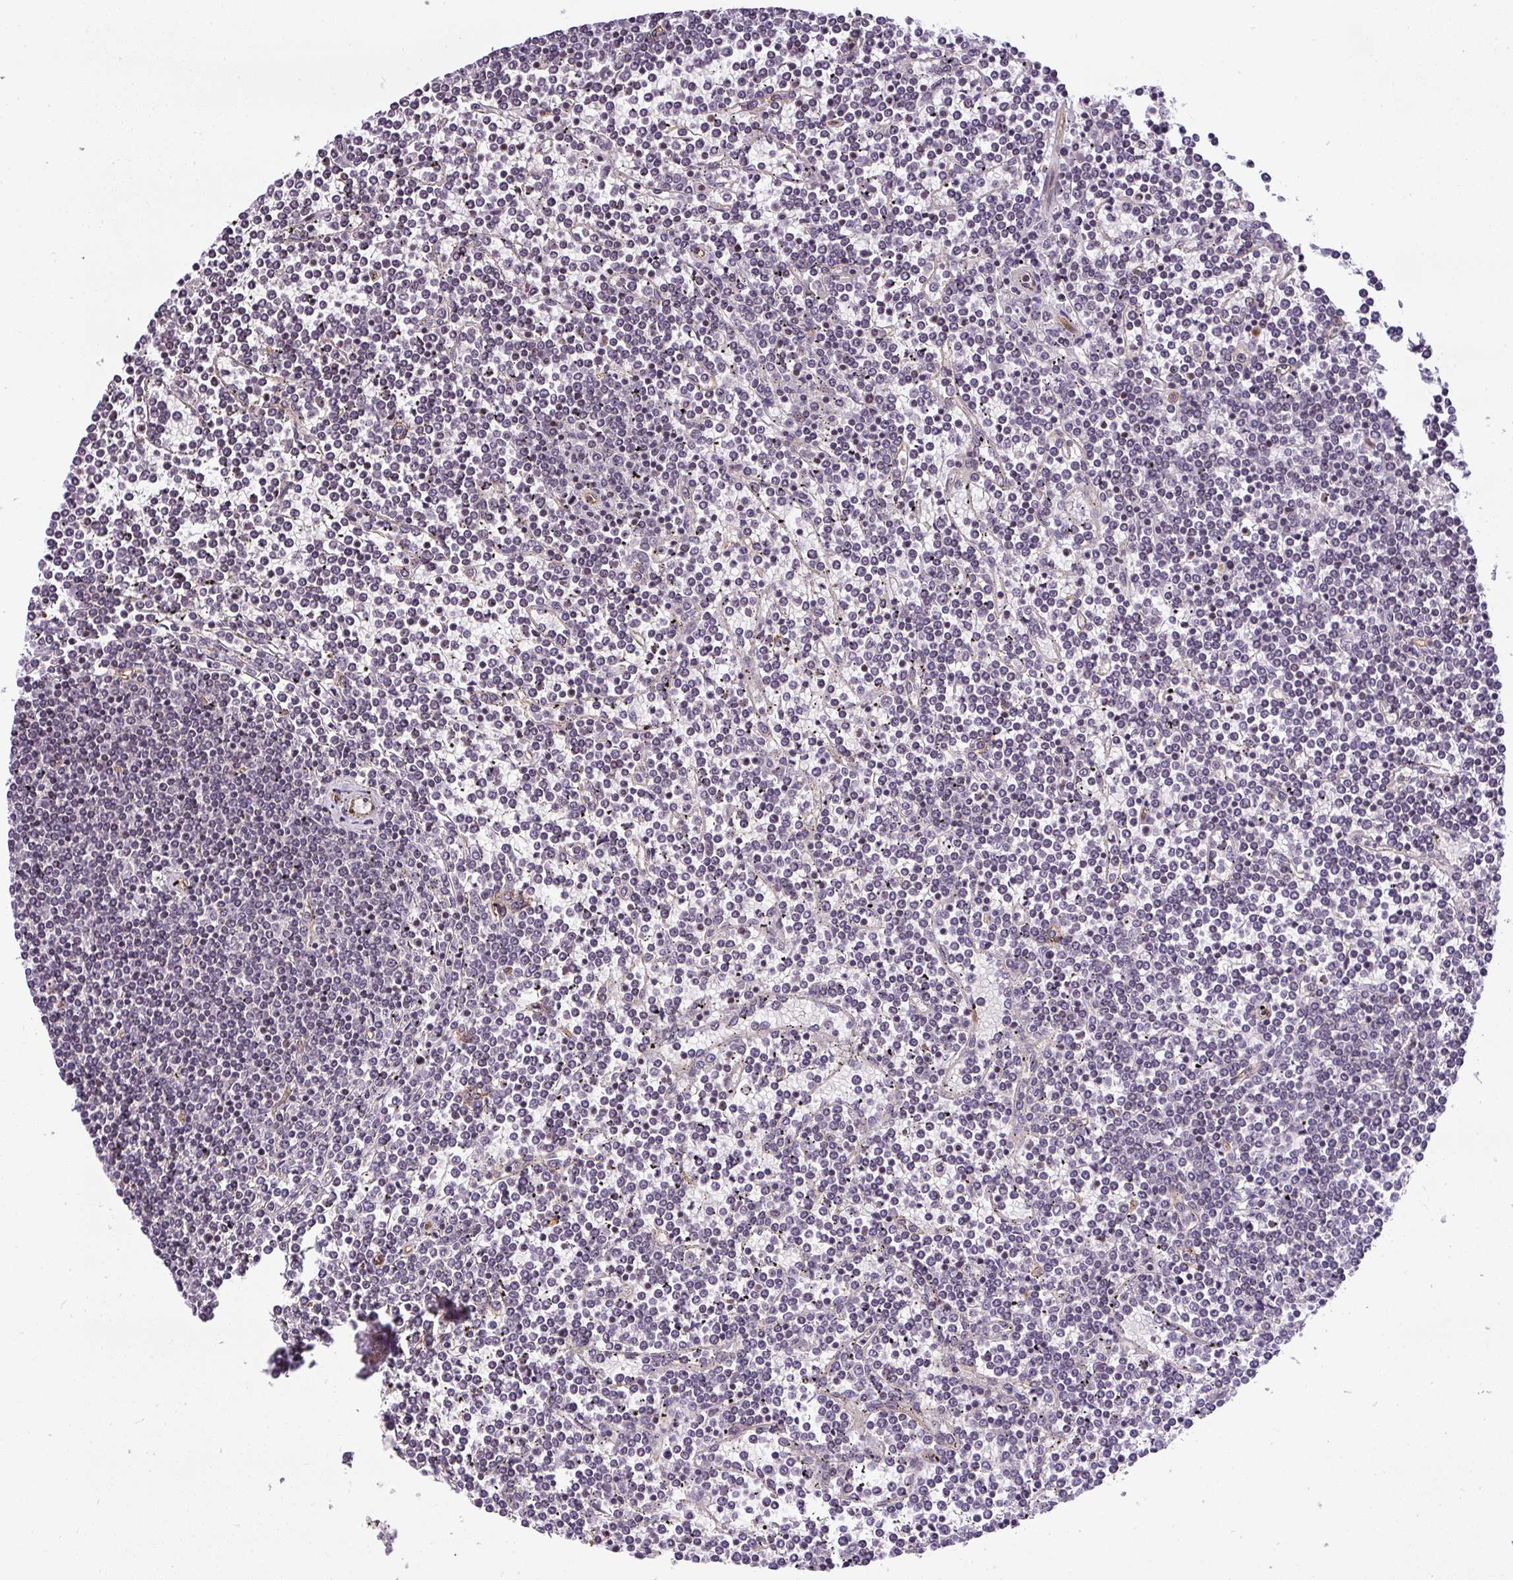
{"staining": {"intensity": "negative", "quantity": "none", "location": "none"}, "tissue": "lymphoma", "cell_type": "Tumor cells", "image_type": "cancer", "snomed": [{"axis": "morphology", "description": "Malignant lymphoma, non-Hodgkin's type, Low grade"}, {"axis": "topography", "description": "Spleen"}], "caption": "Low-grade malignant lymphoma, non-Hodgkin's type stained for a protein using IHC reveals no positivity tumor cells.", "gene": "OR11H4", "patient": {"sex": "female", "age": 19}}